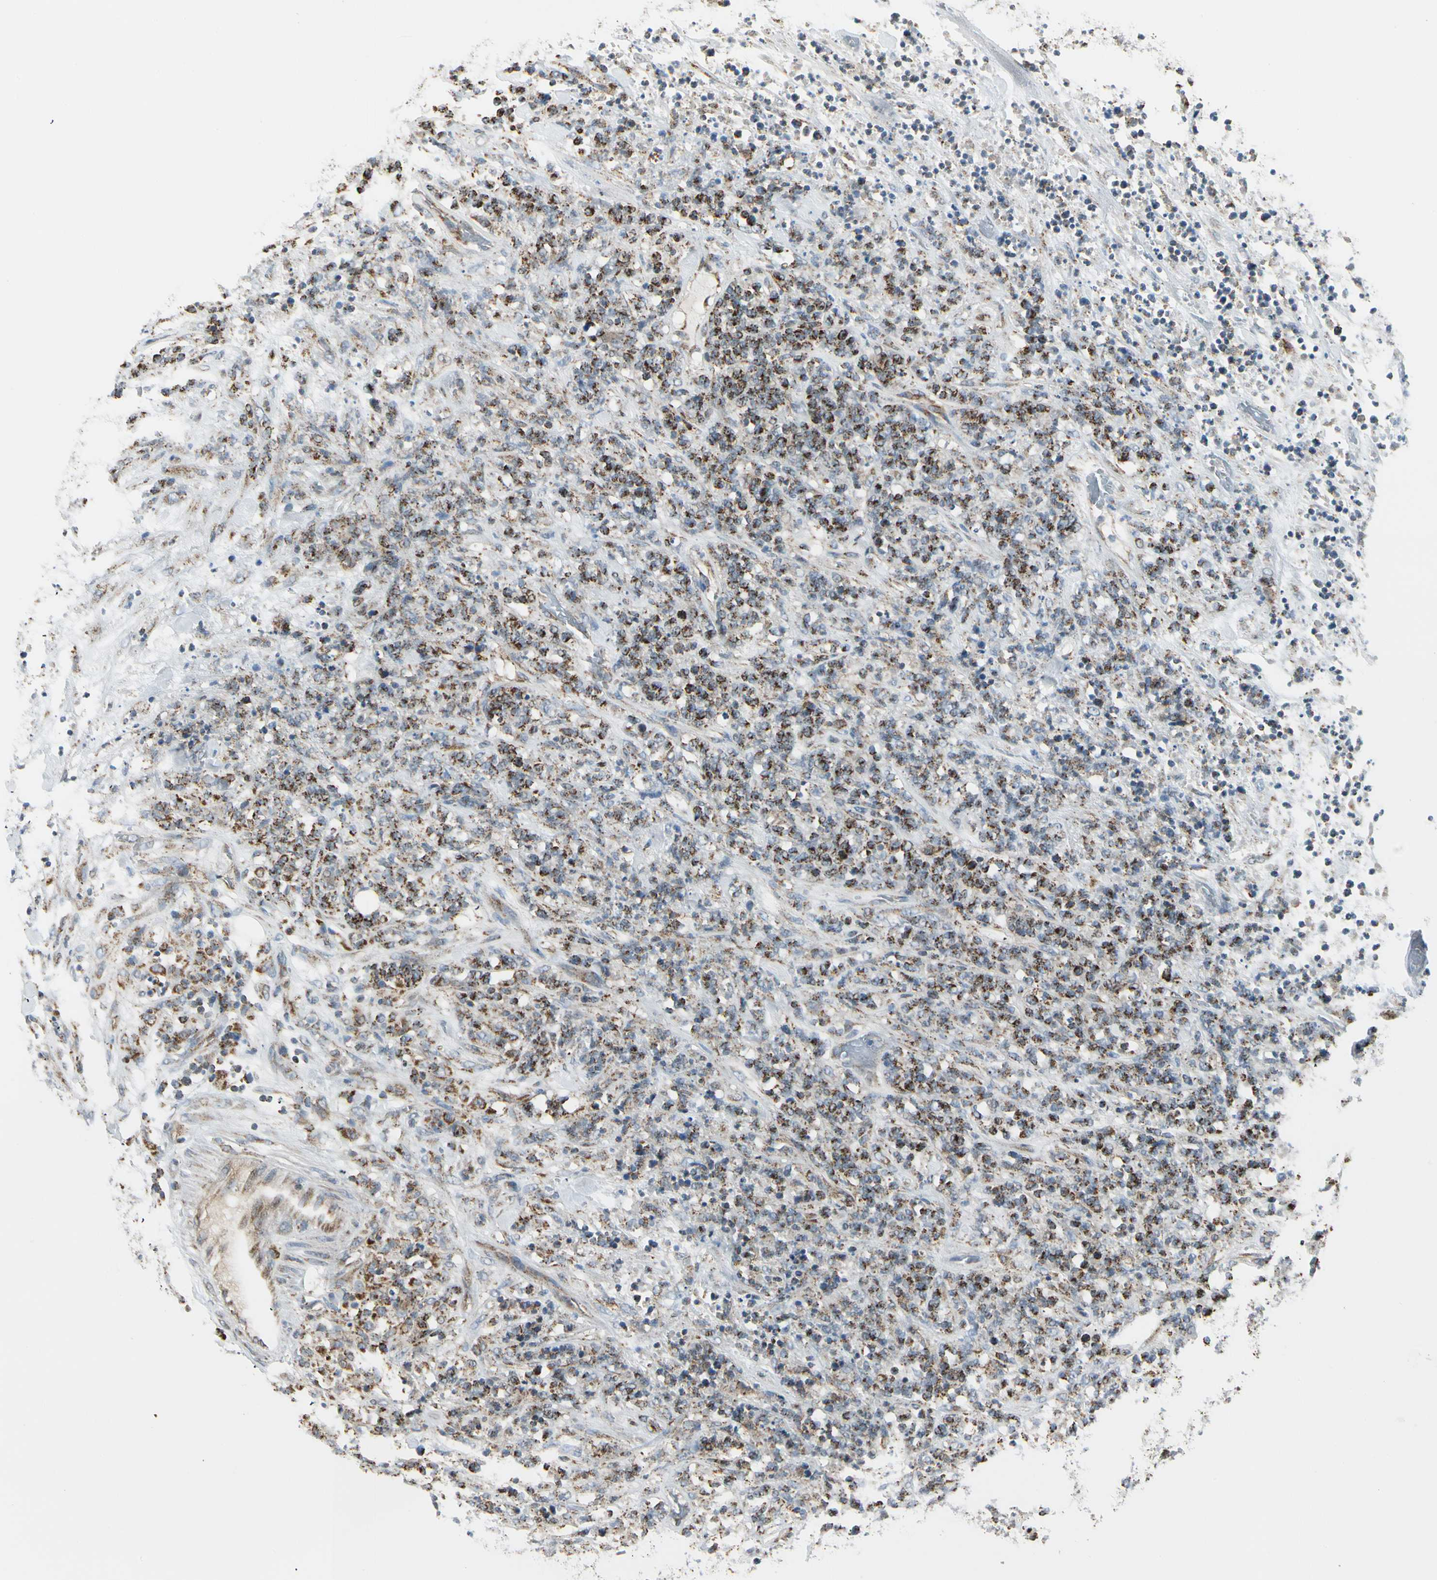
{"staining": {"intensity": "strong", "quantity": ">75%", "location": "cytoplasmic/membranous"}, "tissue": "lymphoma", "cell_type": "Tumor cells", "image_type": "cancer", "snomed": [{"axis": "morphology", "description": "Malignant lymphoma, non-Hodgkin's type, High grade"}, {"axis": "topography", "description": "Soft tissue"}], "caption": "Protein expression analysis of malignant lymphoma, non-Hodgkin's type (high-grade) exhibits strong cytoplasmic/membranous positivity in approximately >75% of tumor cells. (Stains: DAB in brown, nuclei in blue, Microscopy: brightfield microscopy at high magnification).", "gene": "ANKS6", "patient": {"sex": "male", "age": 18}}